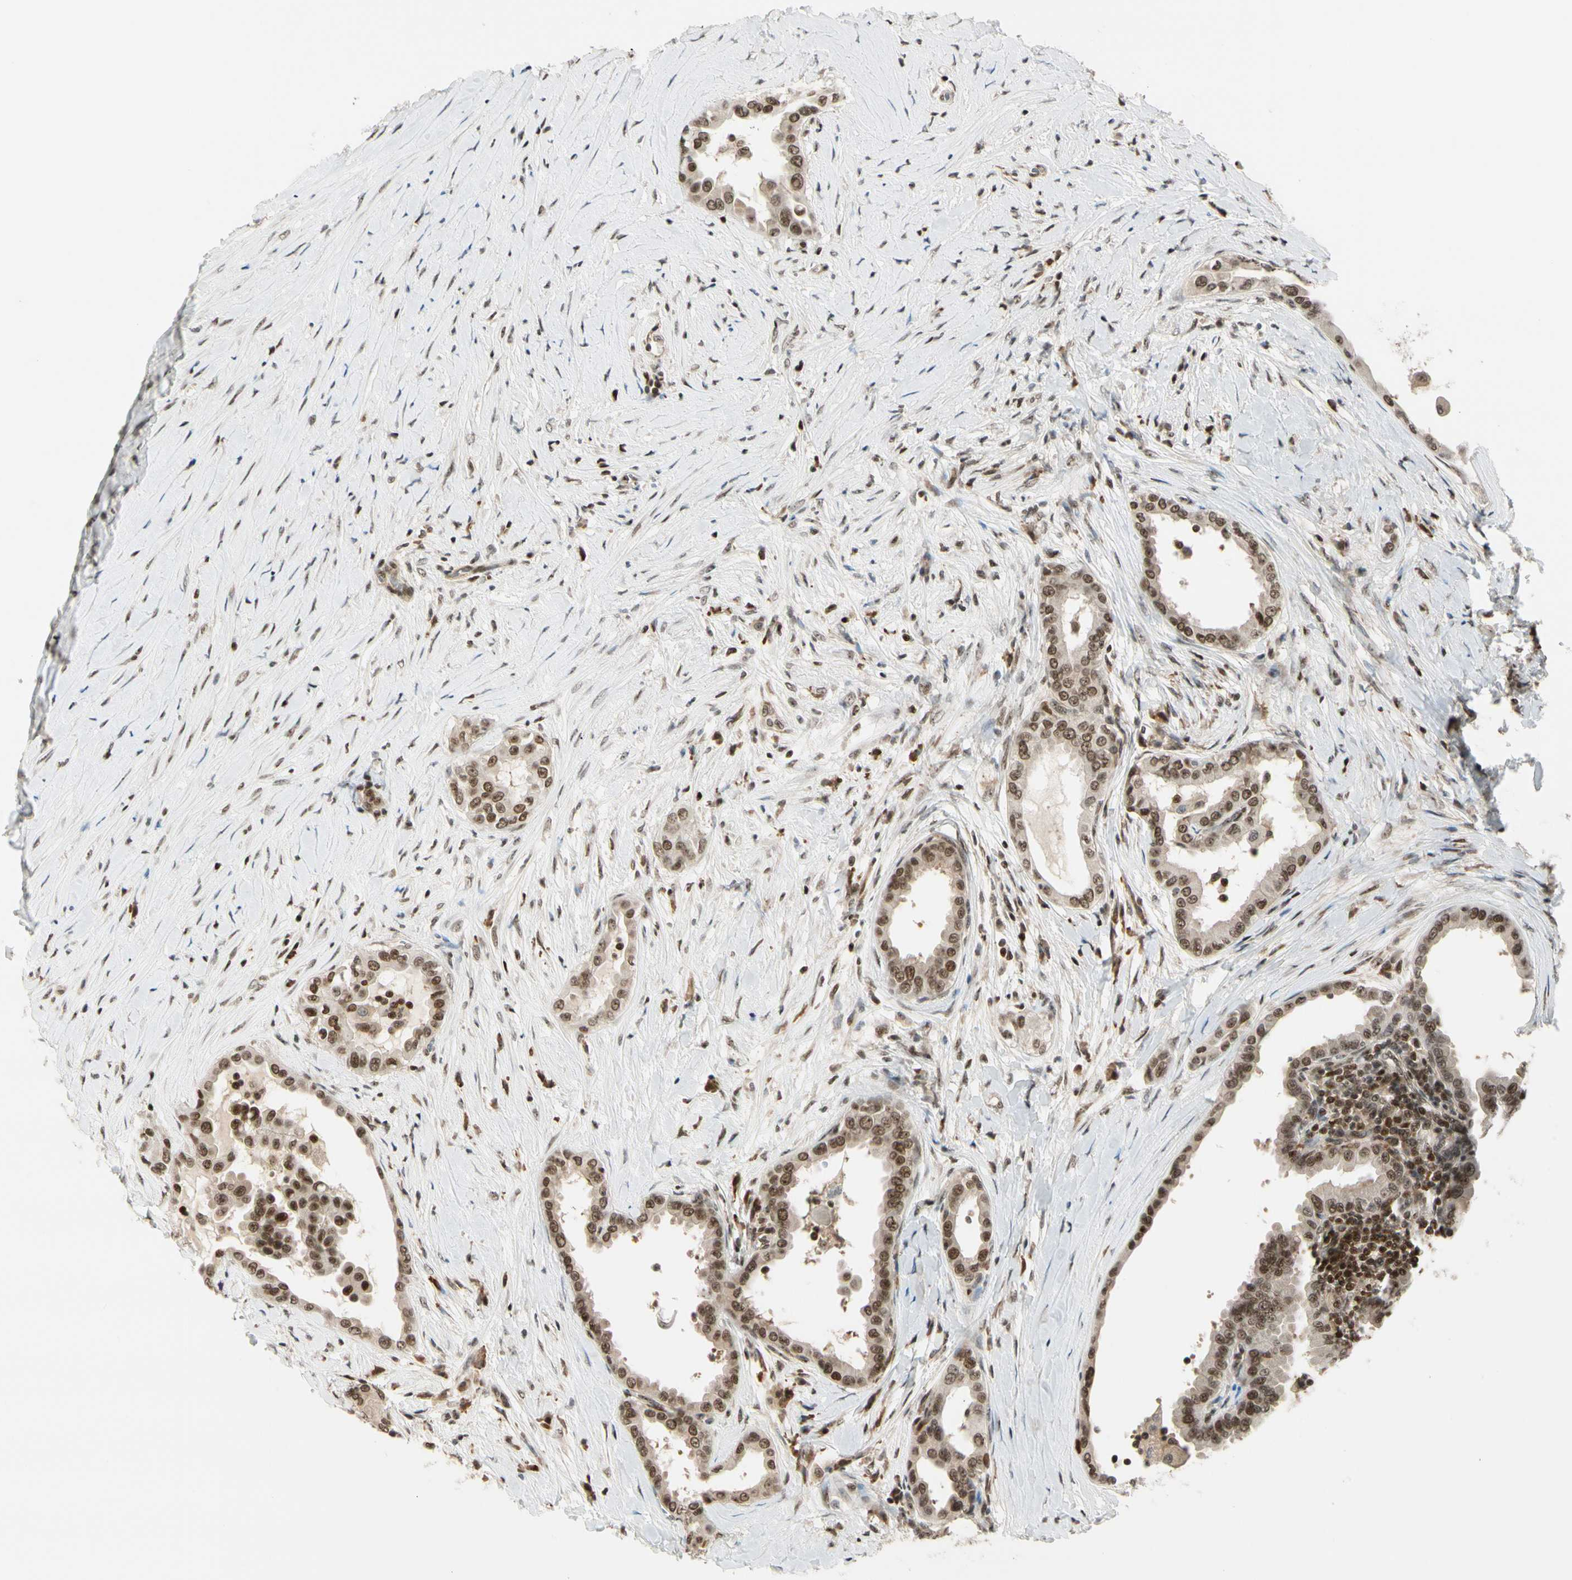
{"staining": {"intensity": "moderate", "quantity": ">75%", "location": "cytoplasmic/membranous,nuclear"}, "tissue": "thyroid cancer", "cell_type": "Tumor cells", "image_type": "cancer", "snomed": [{"axis": "morphology", "description": "Papillary adenocarcinoma, NOS"}, {"axis": "topography", "description": "Thyroid gland"}], "caption": "This is an image of IHC staining of thyroid cancer (papillary adenocarcinoma), which shows moderate positivity in the cytoplasmic/membranous and nuclear of tumor cells.", "gene": "DAXX", "patient": {"sex": "male", "age": 33}}